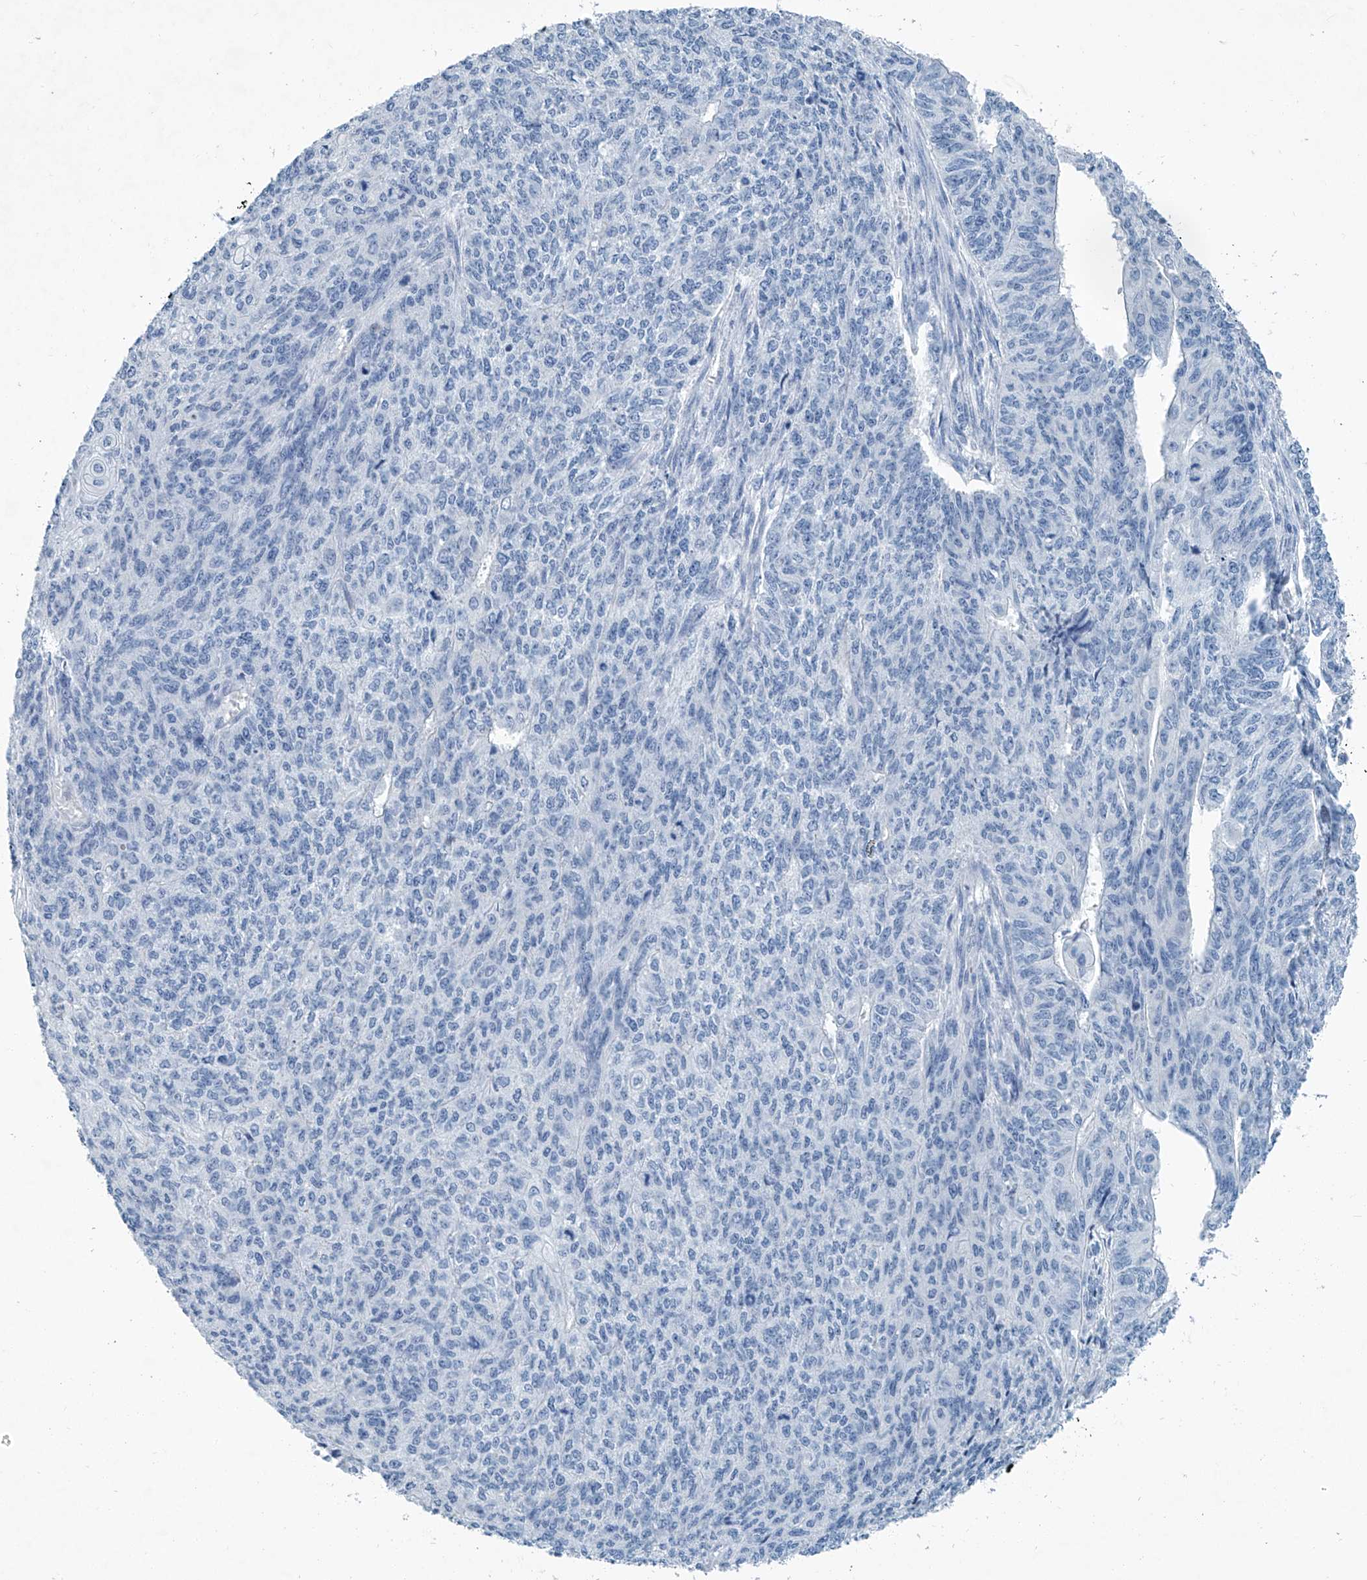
{"staining": {"intensity": "negative", "quantity": "none", "location": "none"}, "tissue": "endometrial cancer", "cell_type": "Tumor cells", "image_type": "cancer", "snomed": [{"axis": "morphology", "description": "Adenocarcinoma, NOS"}, {"axis": "topography", "description": "Endometrium"}], "caption": "This is an IHC image of endometrial cancer. There is no positivity in tumor cells.", "gene": "CYP2A7", "patient": {"sex": "female", "age": 32}}